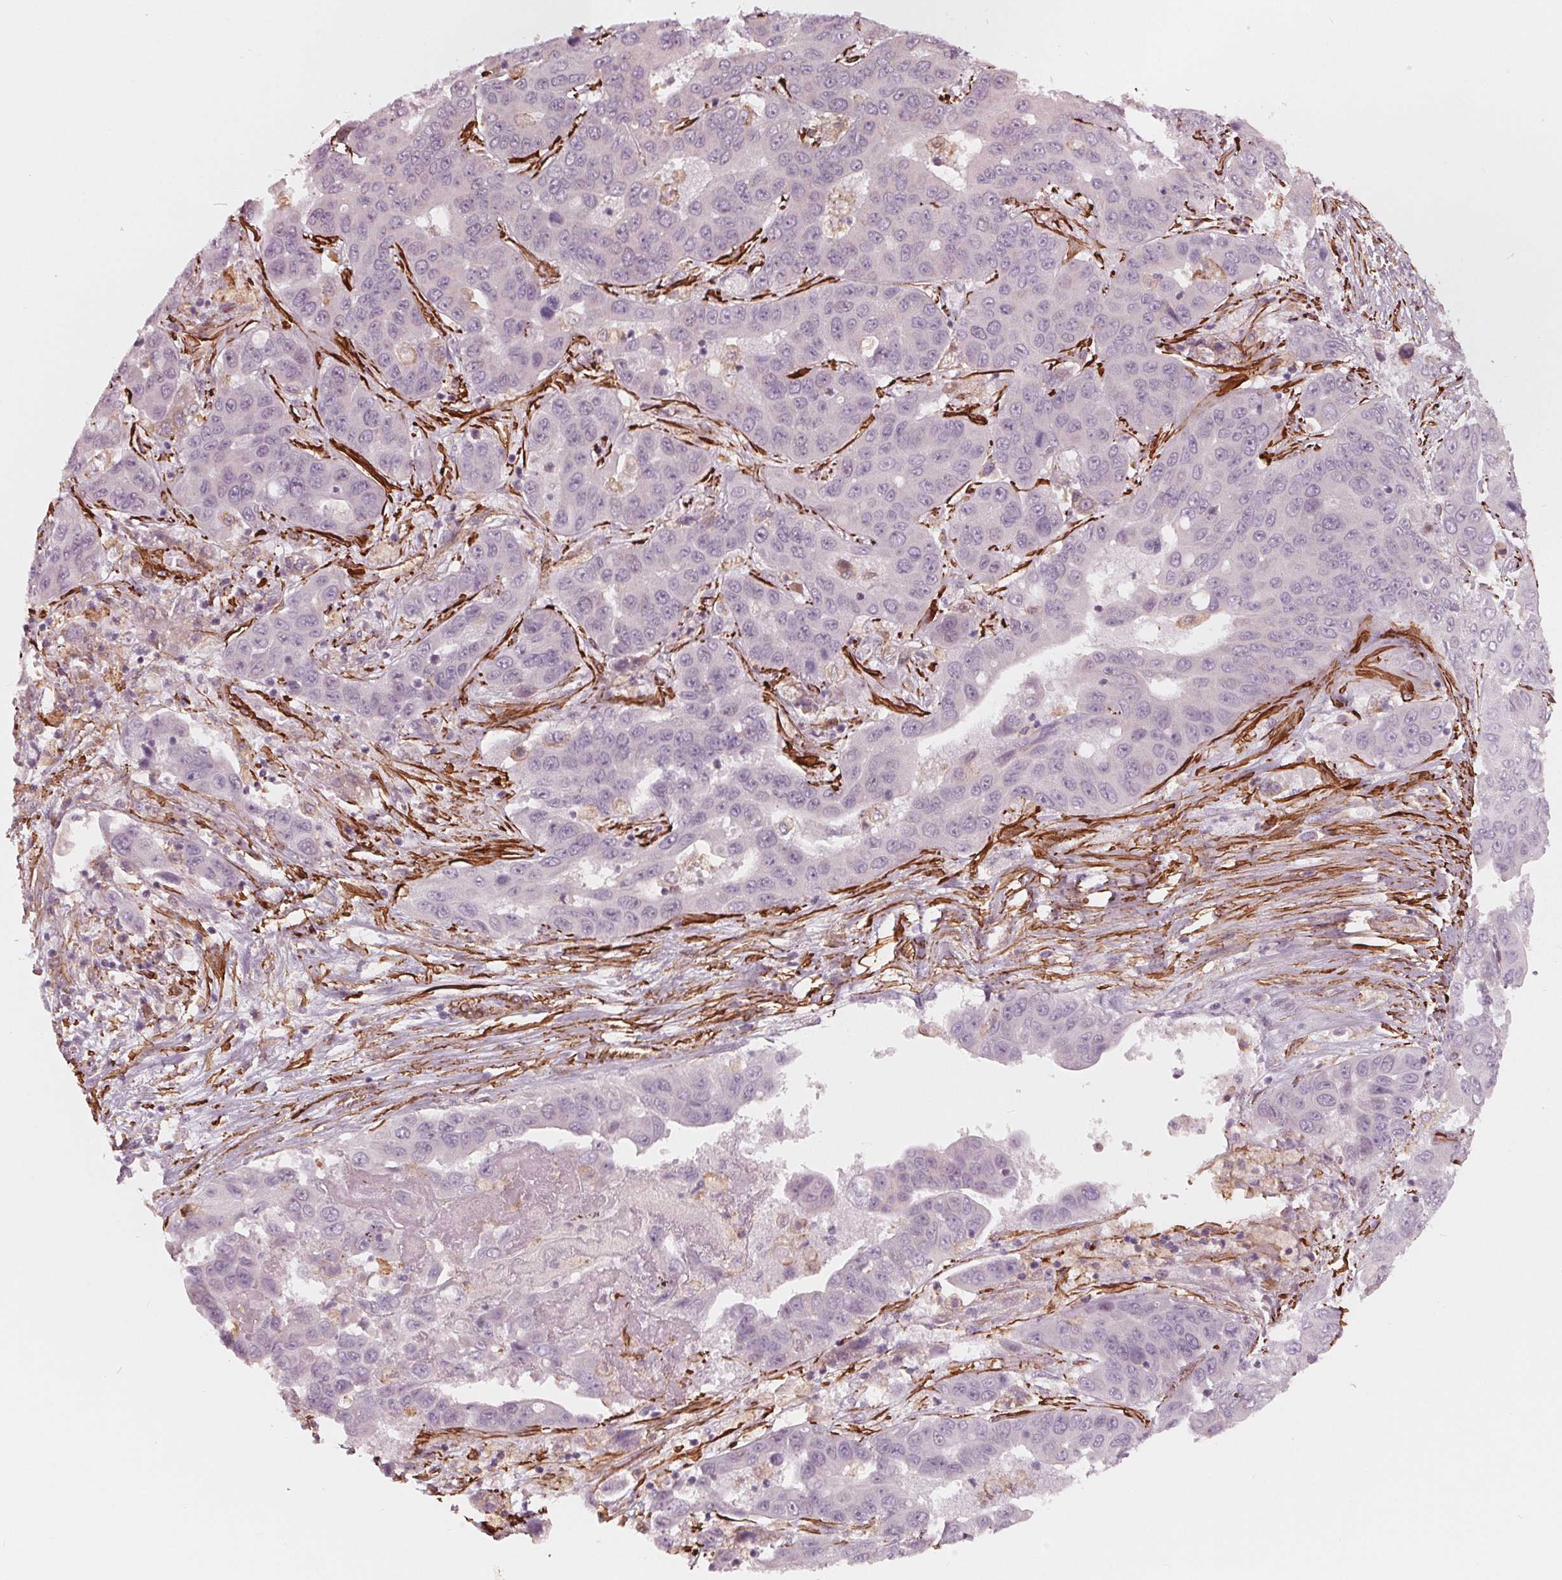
{"staining": {"intensity": "negative", "quantity": "none", "location": "none"}, "tissue": "liver cancer", "cell_type": "Tumor cells", "image_type": "cancer", "snomed": [{"axis": "morphology", "description": "Cholangiocarcinoma"}, {"axis": "topography", "description": "Liver"}], "caption": "Human liver cancer (cholangiocarcinoma) stained for a protein using immunohistochemistry displays no positivity in tumor cells.", "gene": "MIER3", "patient": {"sex": "female", "age": 52}}